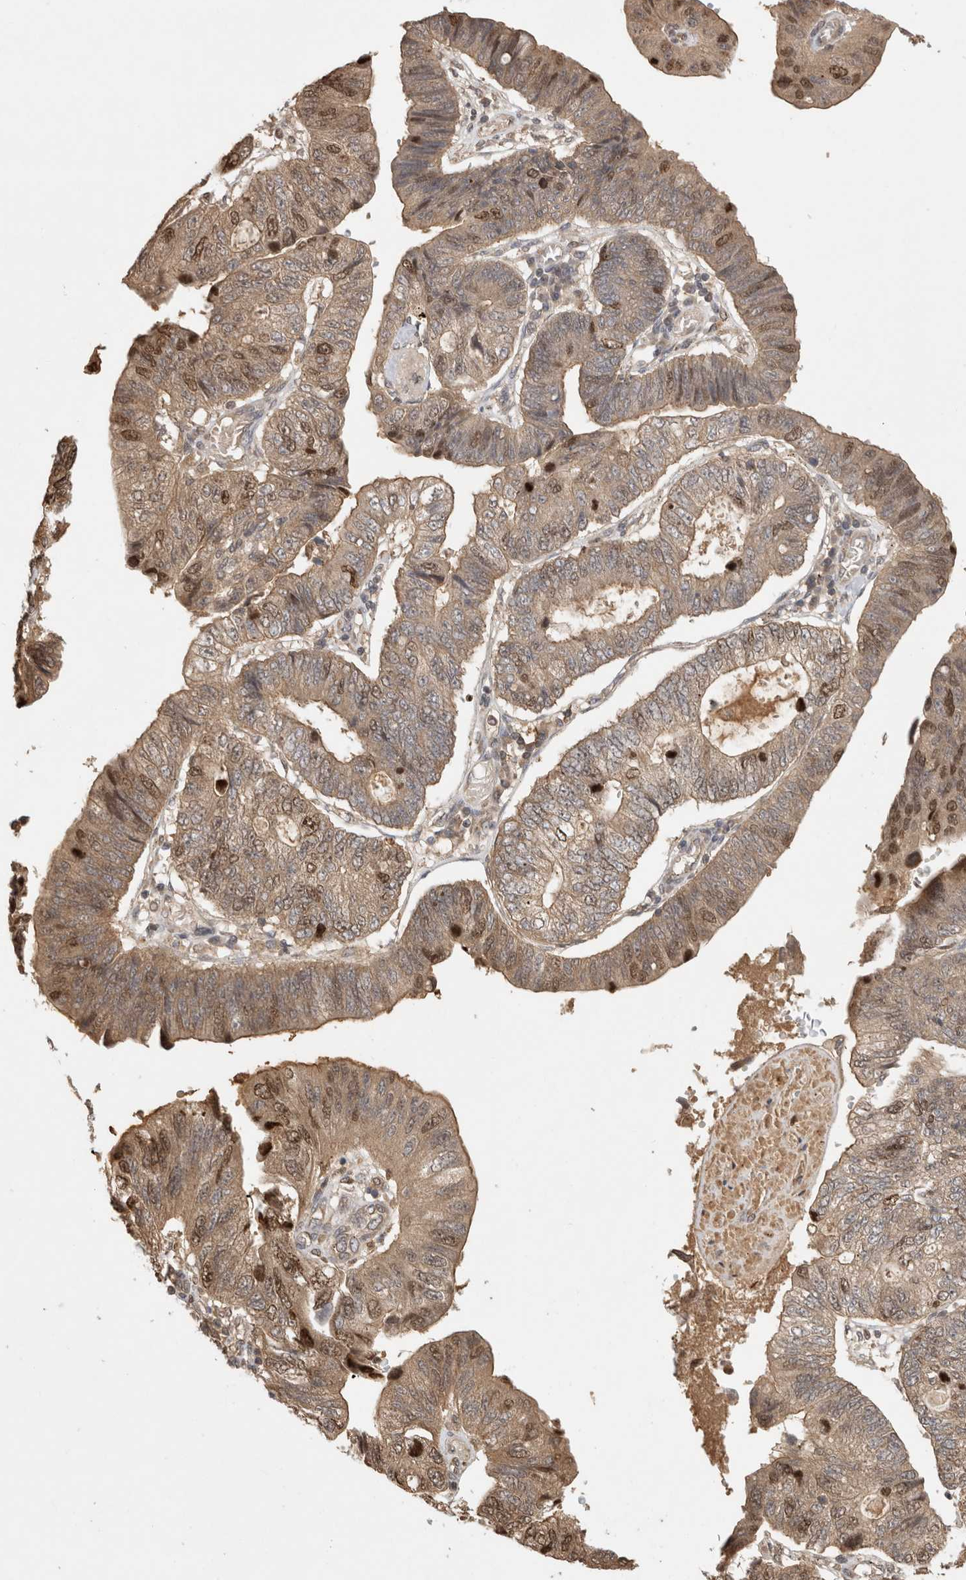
{"staining": {"intensity": "weak", "quantity": ">75%", "location": "cytoplasmic/membranous,nuclear"}, "tissue": "stomach cancer", "cell_type": "Tumor cells", "image_type": "cancer", "snomed": [{"axis": "morphology", "description": "Adenocarcinoma, NOS"}, {"axis": "topography", "description": "Stomach"}], "caption": "Adenocarcinoma (stomach) tissue shows weak cytoplasmic/membranous and nuclear staining in approximately >75% of tumor cells, visualized by immunohistochemistry. (brown staining indicates protein expression, while blue staining denotes nuclei).", "gene": "PRMT3", "patient": {"sex": "male", "age": 59}}